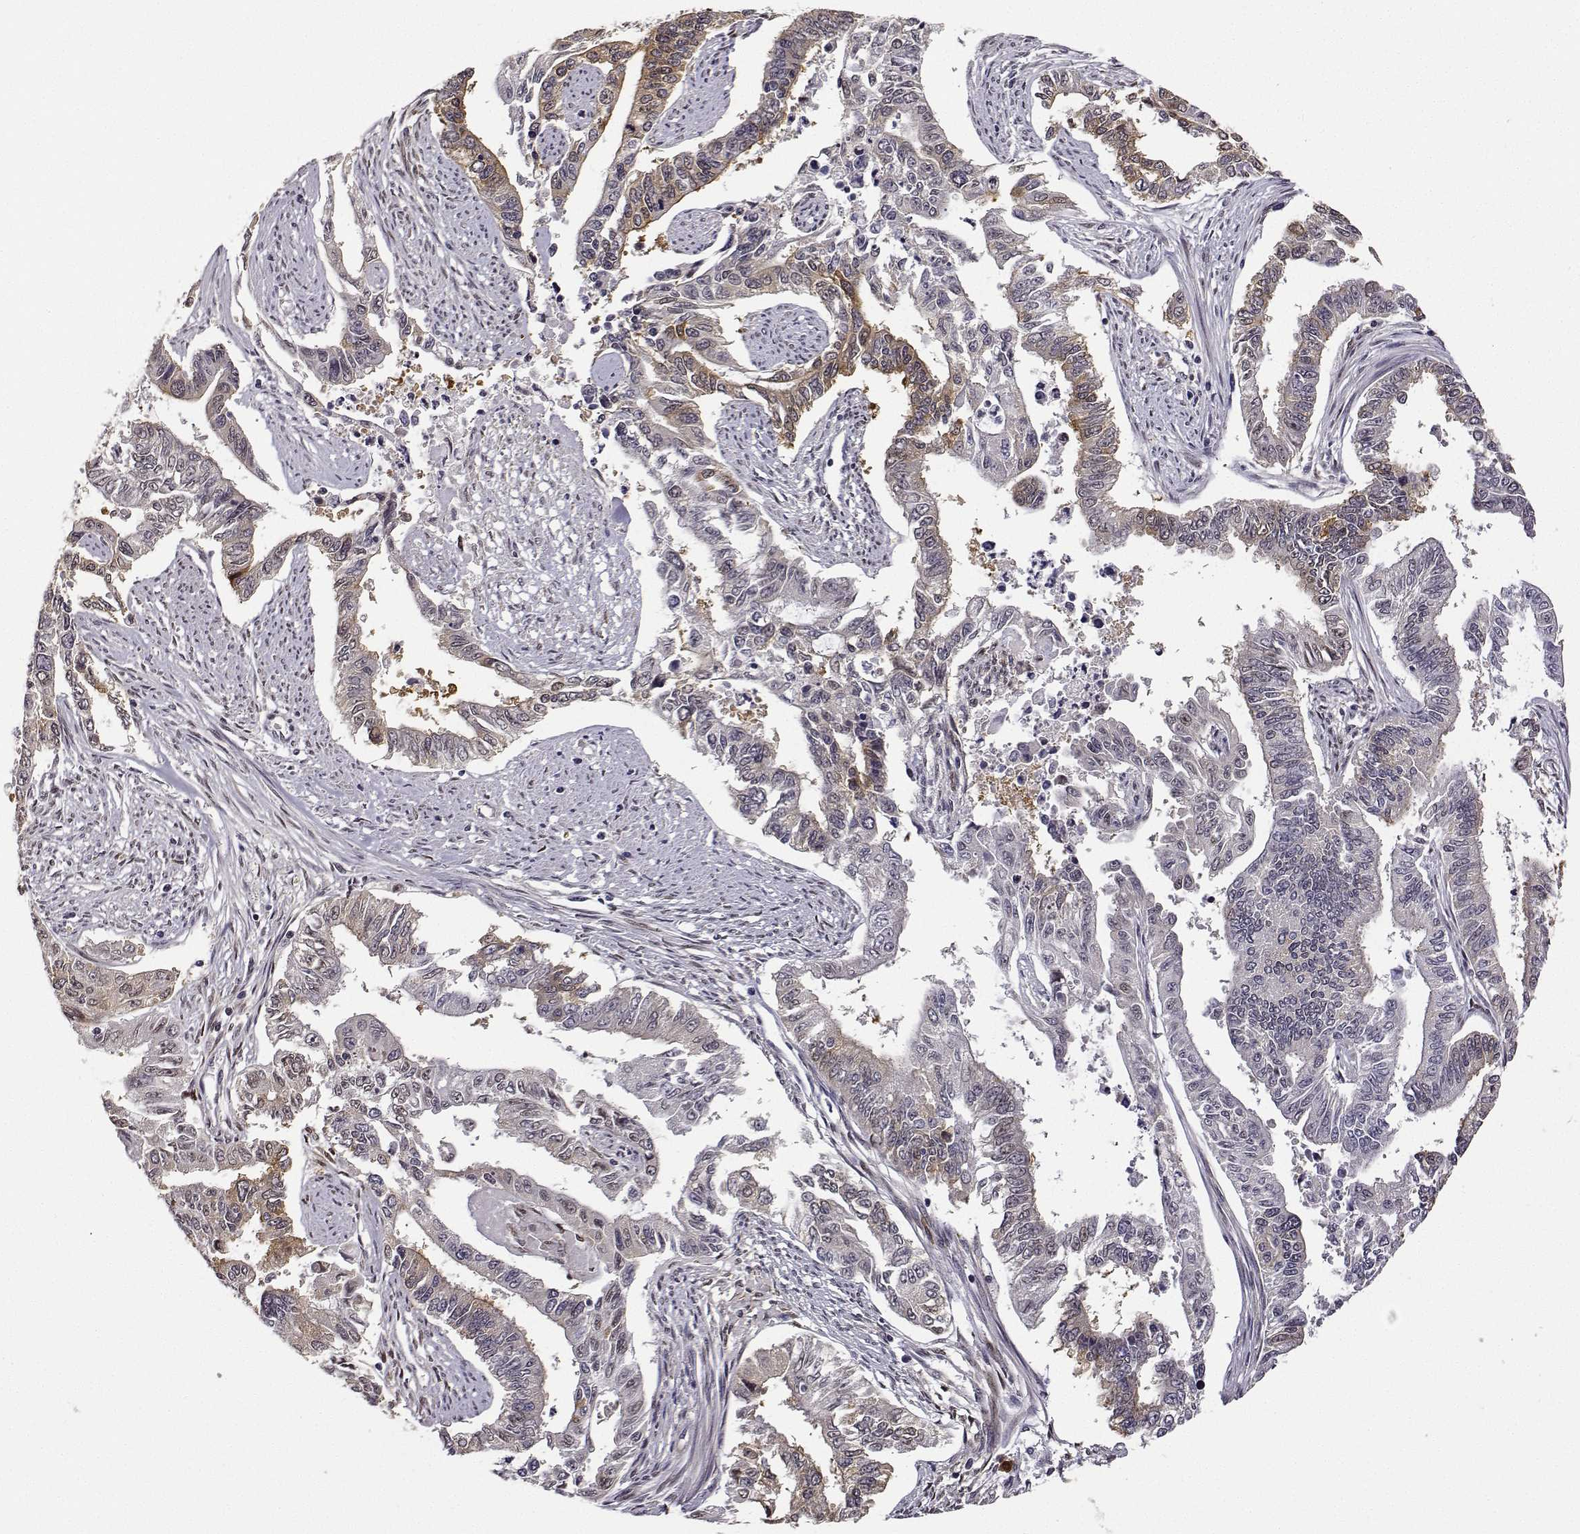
{"staining": {"intensity": "weak", "quantity": "25%-75%", "location": "cytoplasmic/membranous"}, "tissue": "endometrial cancer", "cell_type": "Tumor cells", "image_type": "cancer", "snomed": [{"axis": "morphology", "description": "Adenocarcinoma, NOS"}, {"axis": "topography", "description": "Uterus"}], "caption": "High-power microscopy captured an IHC micrograph of endometrial cancer (adenocarcinoma), revealing weak cytoplasmic/membranous staining in about 25%-75% of tumor cells.", "gene": "PHGDH", "patient": {"sex": "female", "age": 59}}